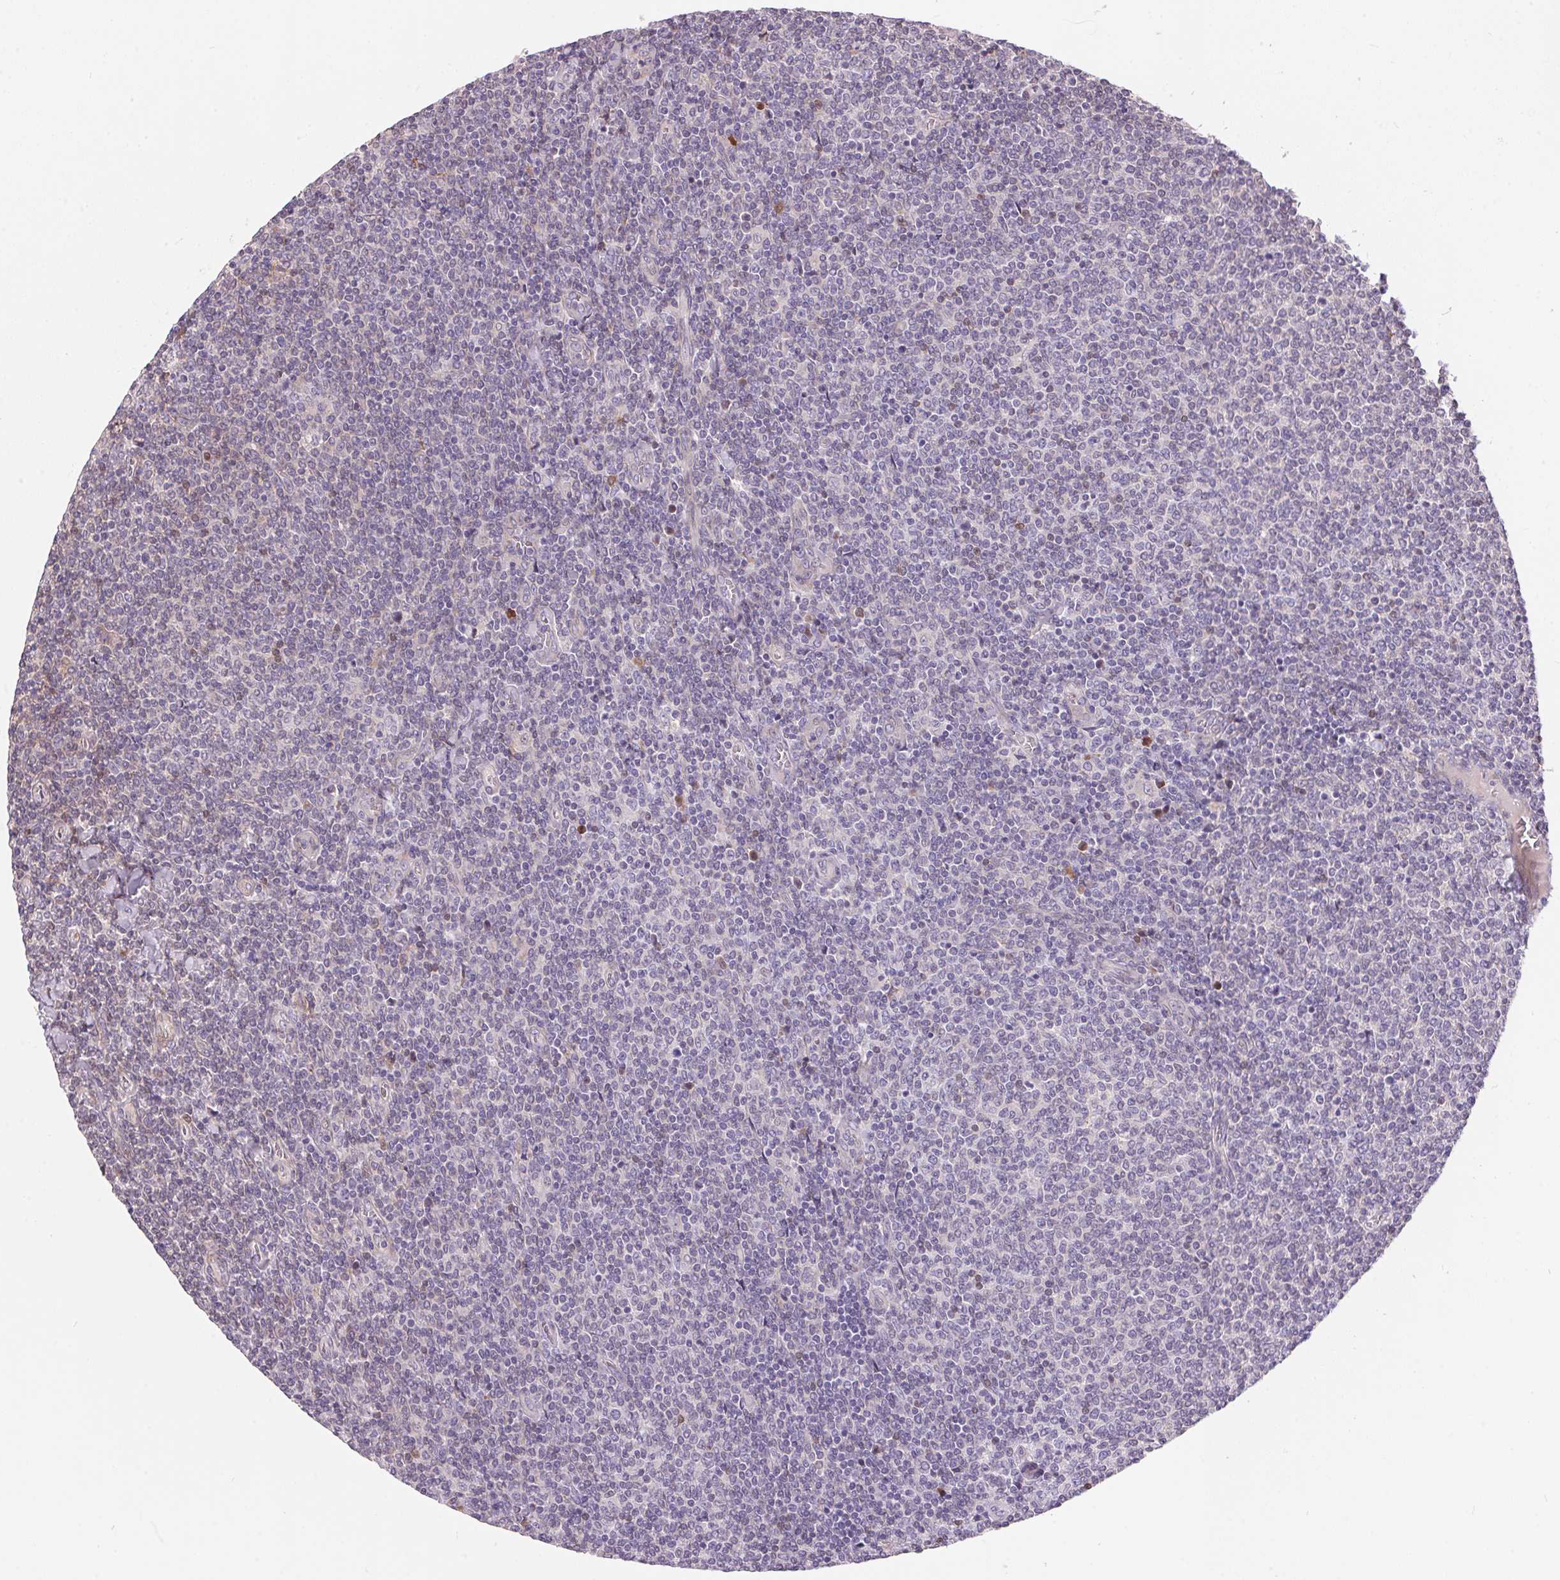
{"staining": {"intensity": "negative", "quantity": "none", "location": "none"}, "tissue": "lymphoma", "cell_type": "Tumor cells", "image_type": "cancer", "snomed": [{"axis": "morphology", "description": "Malignant lymphoma, non-Hodgkin's type, Low grade"}, {"axis": "topography", "description": "Lymph node"}], "caption": "Histopathology image shows no significant protein expression in tumor cells of low-grade malignant lymphoma, non-Hodgkin's type. The staining was performed using DAB to visualize the protein expression in brown, while the nuclei were stained in blue with hematoxylin (Magnification: 20x).", "gene": "UNC13B", "patient": {"sex": "male", "age": 52}}